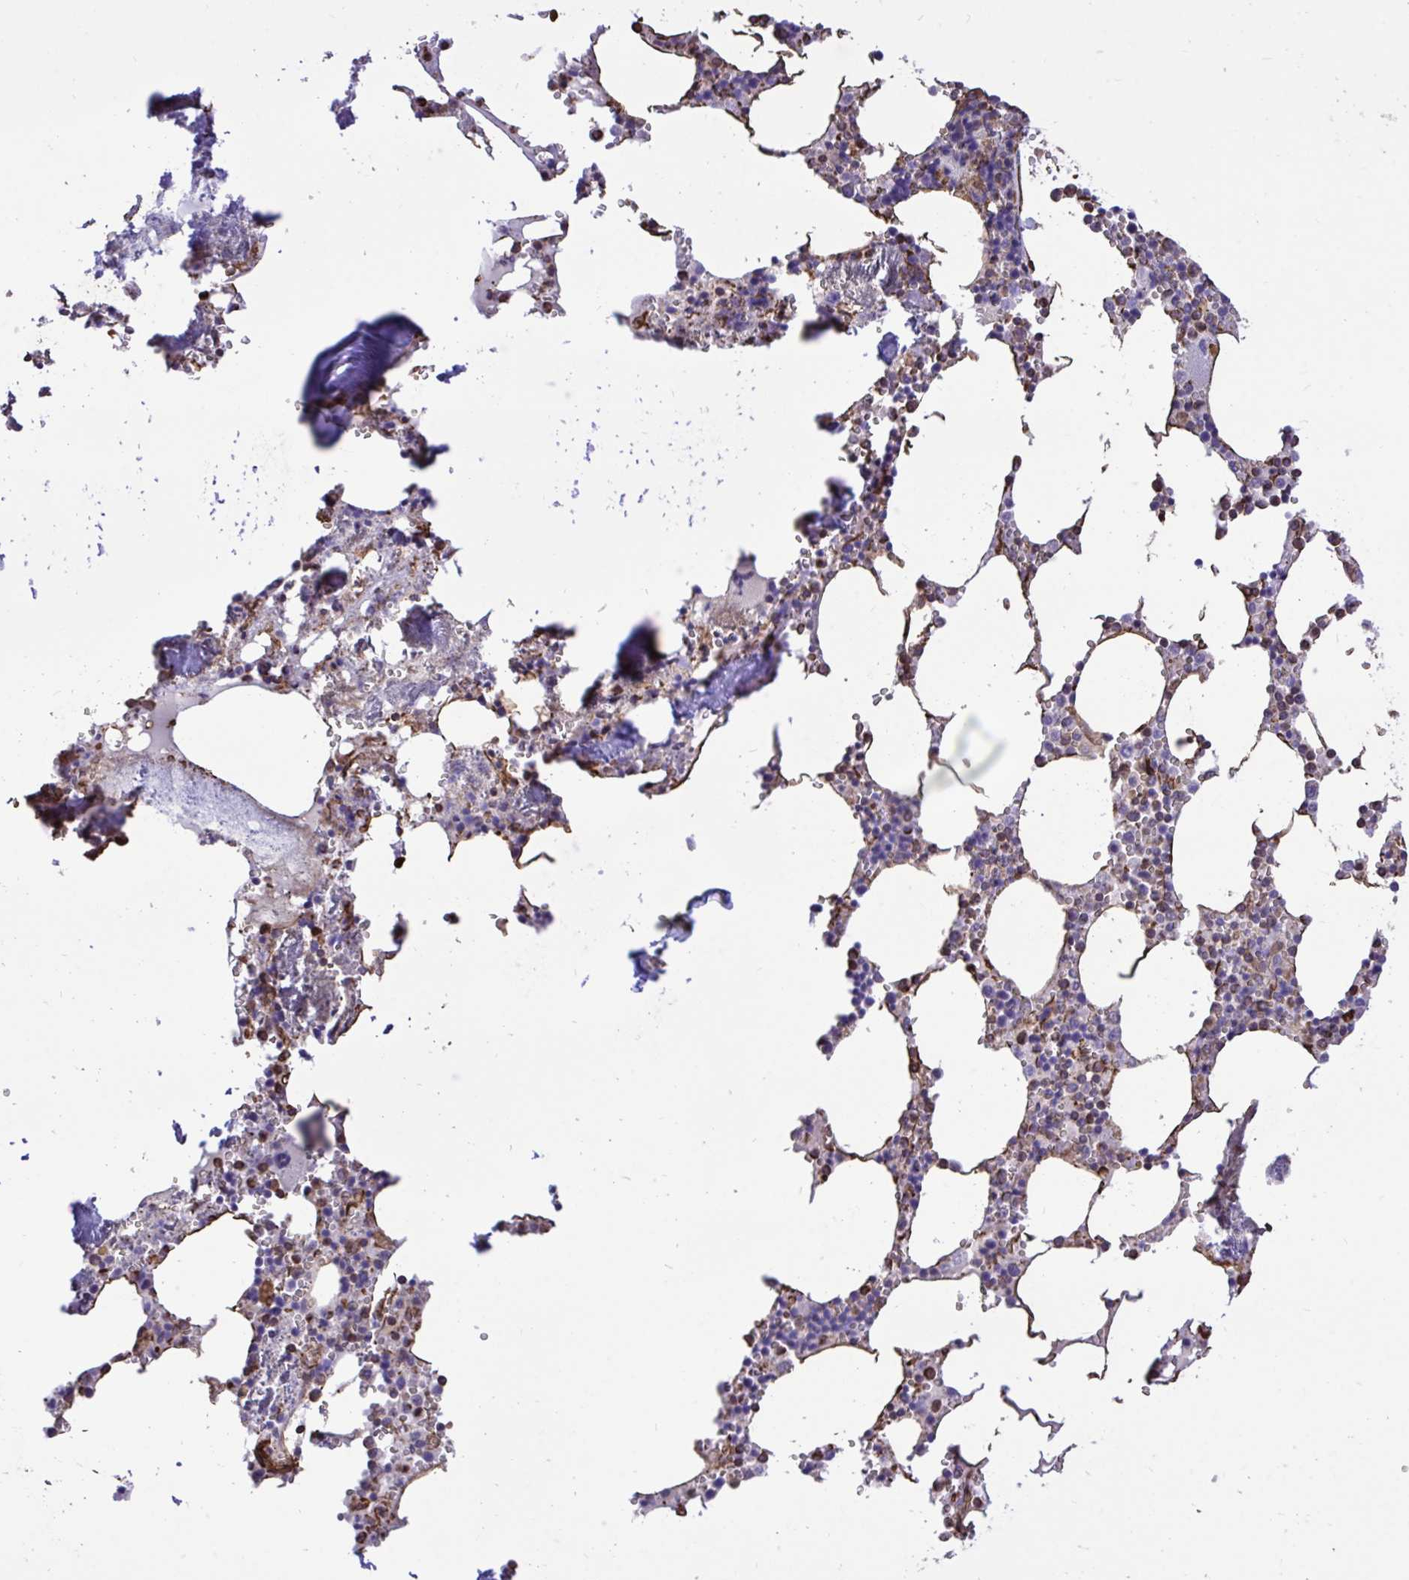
{"staining": {"intensity": "moderate", "quantity": "<25%", "location": "cytoplasmic/membranous"}, "tissue": "bone marrow", "cell_type": "Hematopoietic cells", "image_type": "normal", "snomed": [{"axis": "morphology", "description": "Normal tissue, NOS"}, {"axis": "topography", "description": "Bone marrow"}], "caption": "Immunohistochemistry (IHC) (DAB (3,3'-diaminobenzidine)) staining of normal human bone marrow demonstrates moderate cytoplasmic/membranous protein positivity in approximately <25% of hematopoietic cells. The protein of interest is shown in brown color, while the nuclei are stained blue.", "gene": "RNF103", "patient": {"sex": "male", "age": 54}}